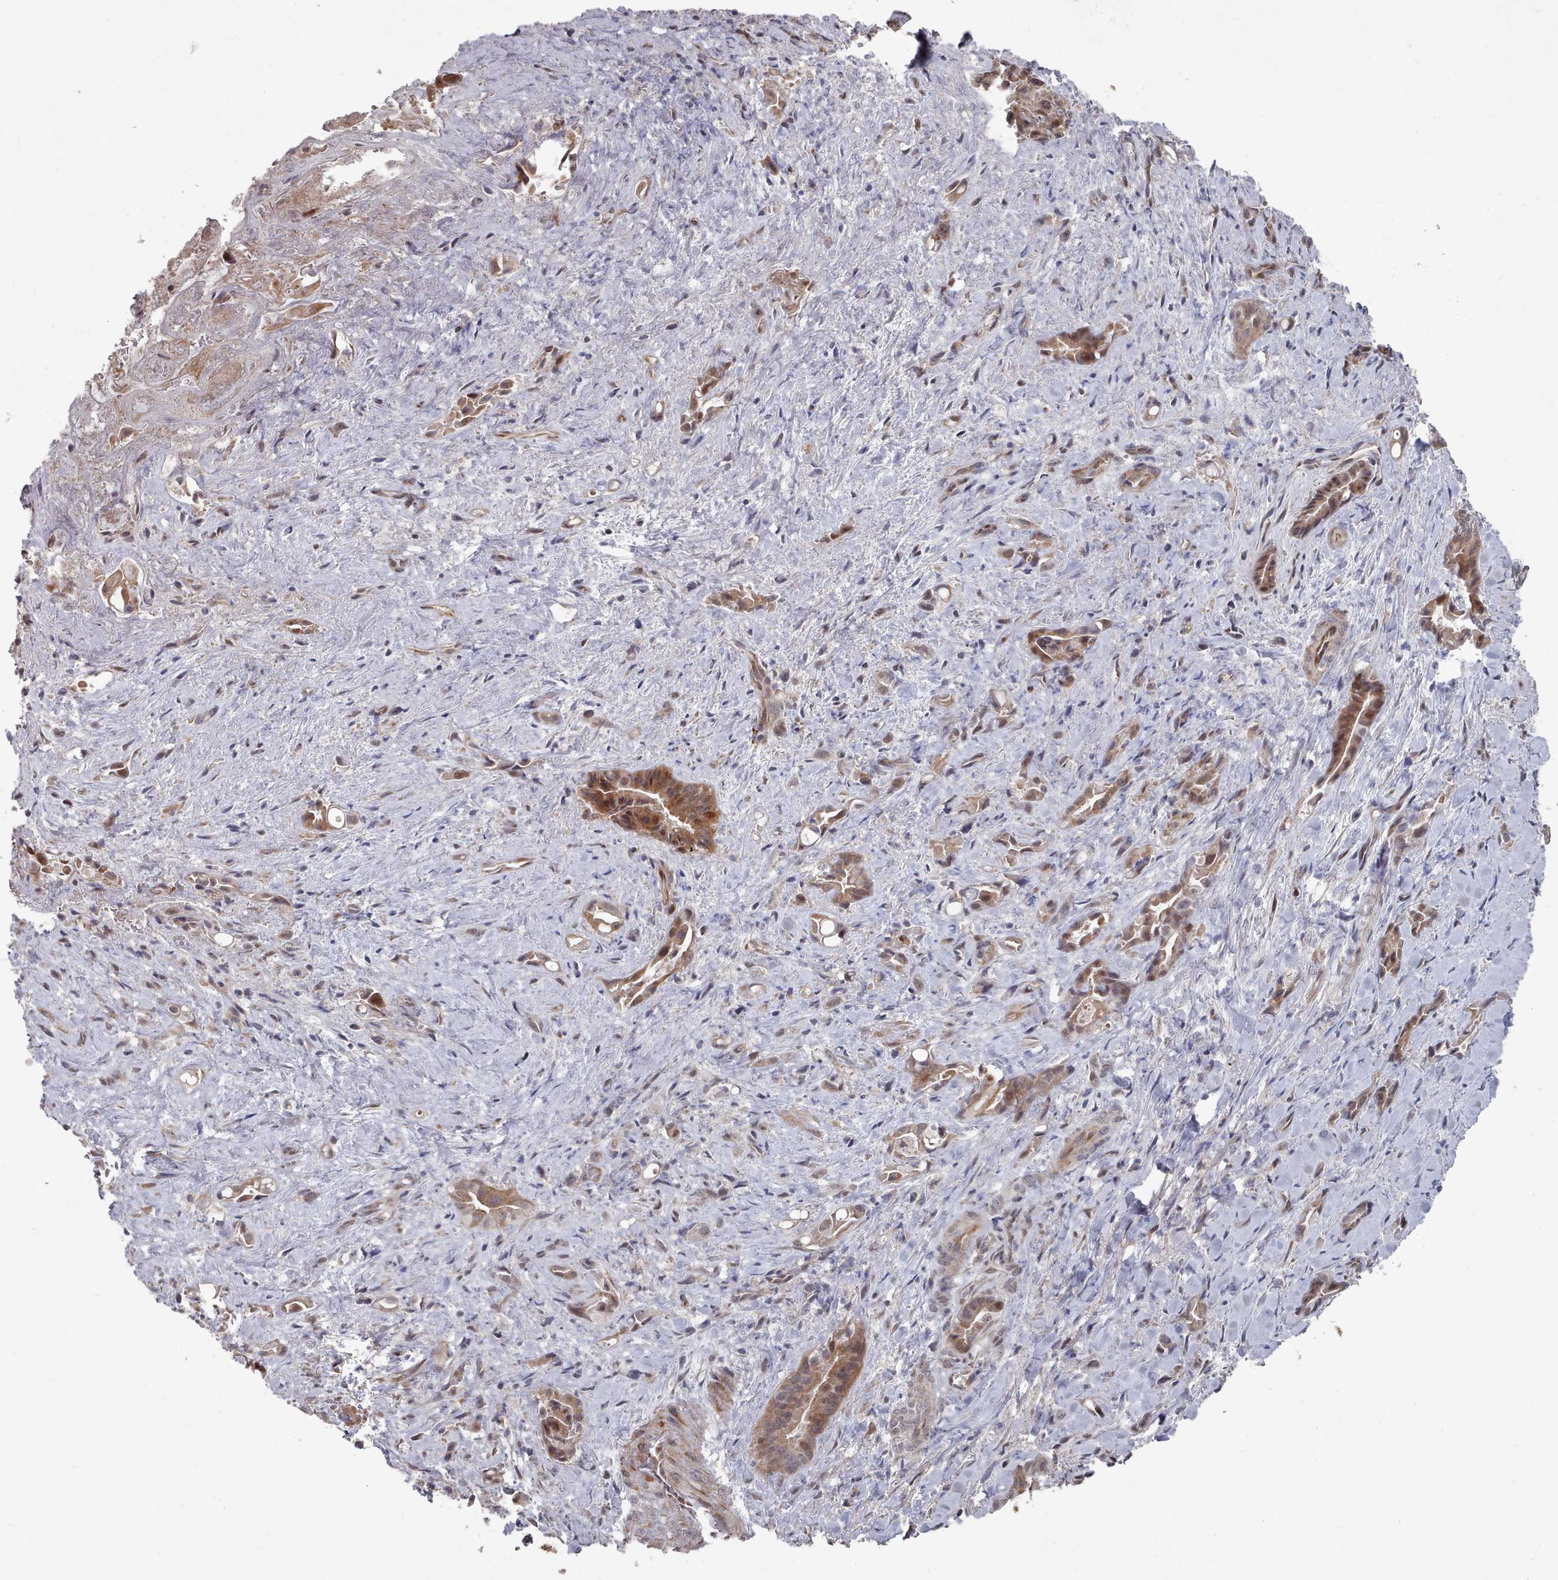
{"staining": {"intensity": "moderate", "quantity": ">75%", "location": "cytoplasmic/membranous,nuclear"}, "tissue": "liver cancer", "cell_type": "Tumor cells", "image_type": "cancer", "snomed": [{"axis": "morphology", "description": "Cholangiocarcinoma"}, {"axis": "topography", "description": "Liver"}], "caption": "Tumor cells exhibit moderate cytoplasmic/membranous and nuclear expression in about >75% of cells in cholangiocarcinoma (liver). The staining was performed using DAB to visualize the protein expression in brown, while the nuclei were stained in blue with hematoxylin (Magnification: 20x).", "gene": "CPSF4", "patient": {"sex": "female", "age": 68}}